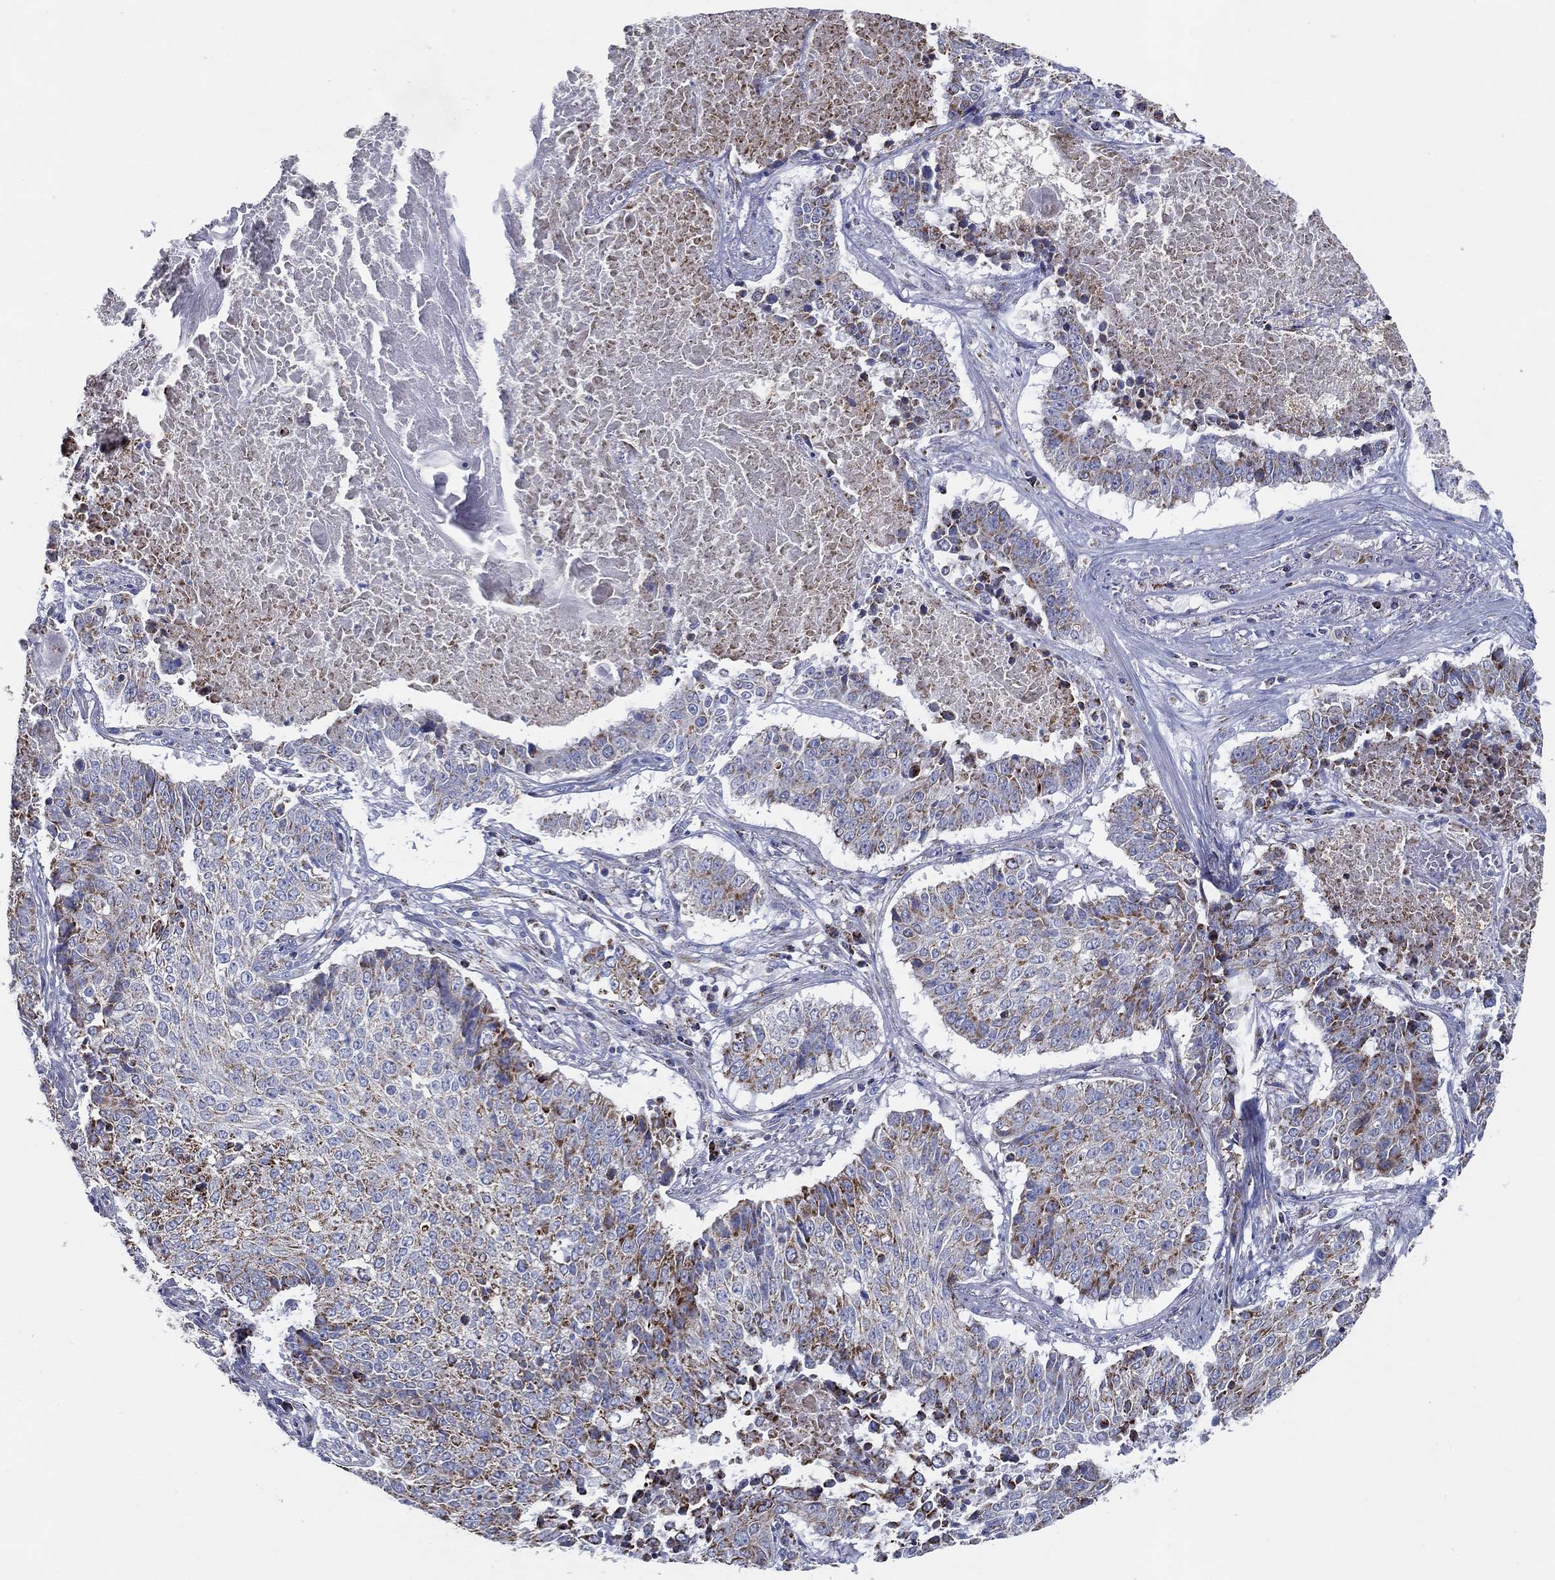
{"staining": {"intensity": "moderate", "quantity": "<25%", "location": "cytoplasmic/membranous"}, "tissue": "lung cancer", "cell_type": "Tumor cells", "image_type": "cancer", "snomed": [{"axis": "morphology", "description": "Squamous cell carcinoma, NOS"}, {"axis": "topography", "description": "Lung"}], "caption": "The histopathology image demonstrates immunohistochemical staining of lung cancer (squamous cell carcinoma). There is moderate cytoplasmic/membranous positivity is seen in about <25% of tumor cells.", "gene": "SFXN1", "patient": {"sex": "male", "age": 64}}